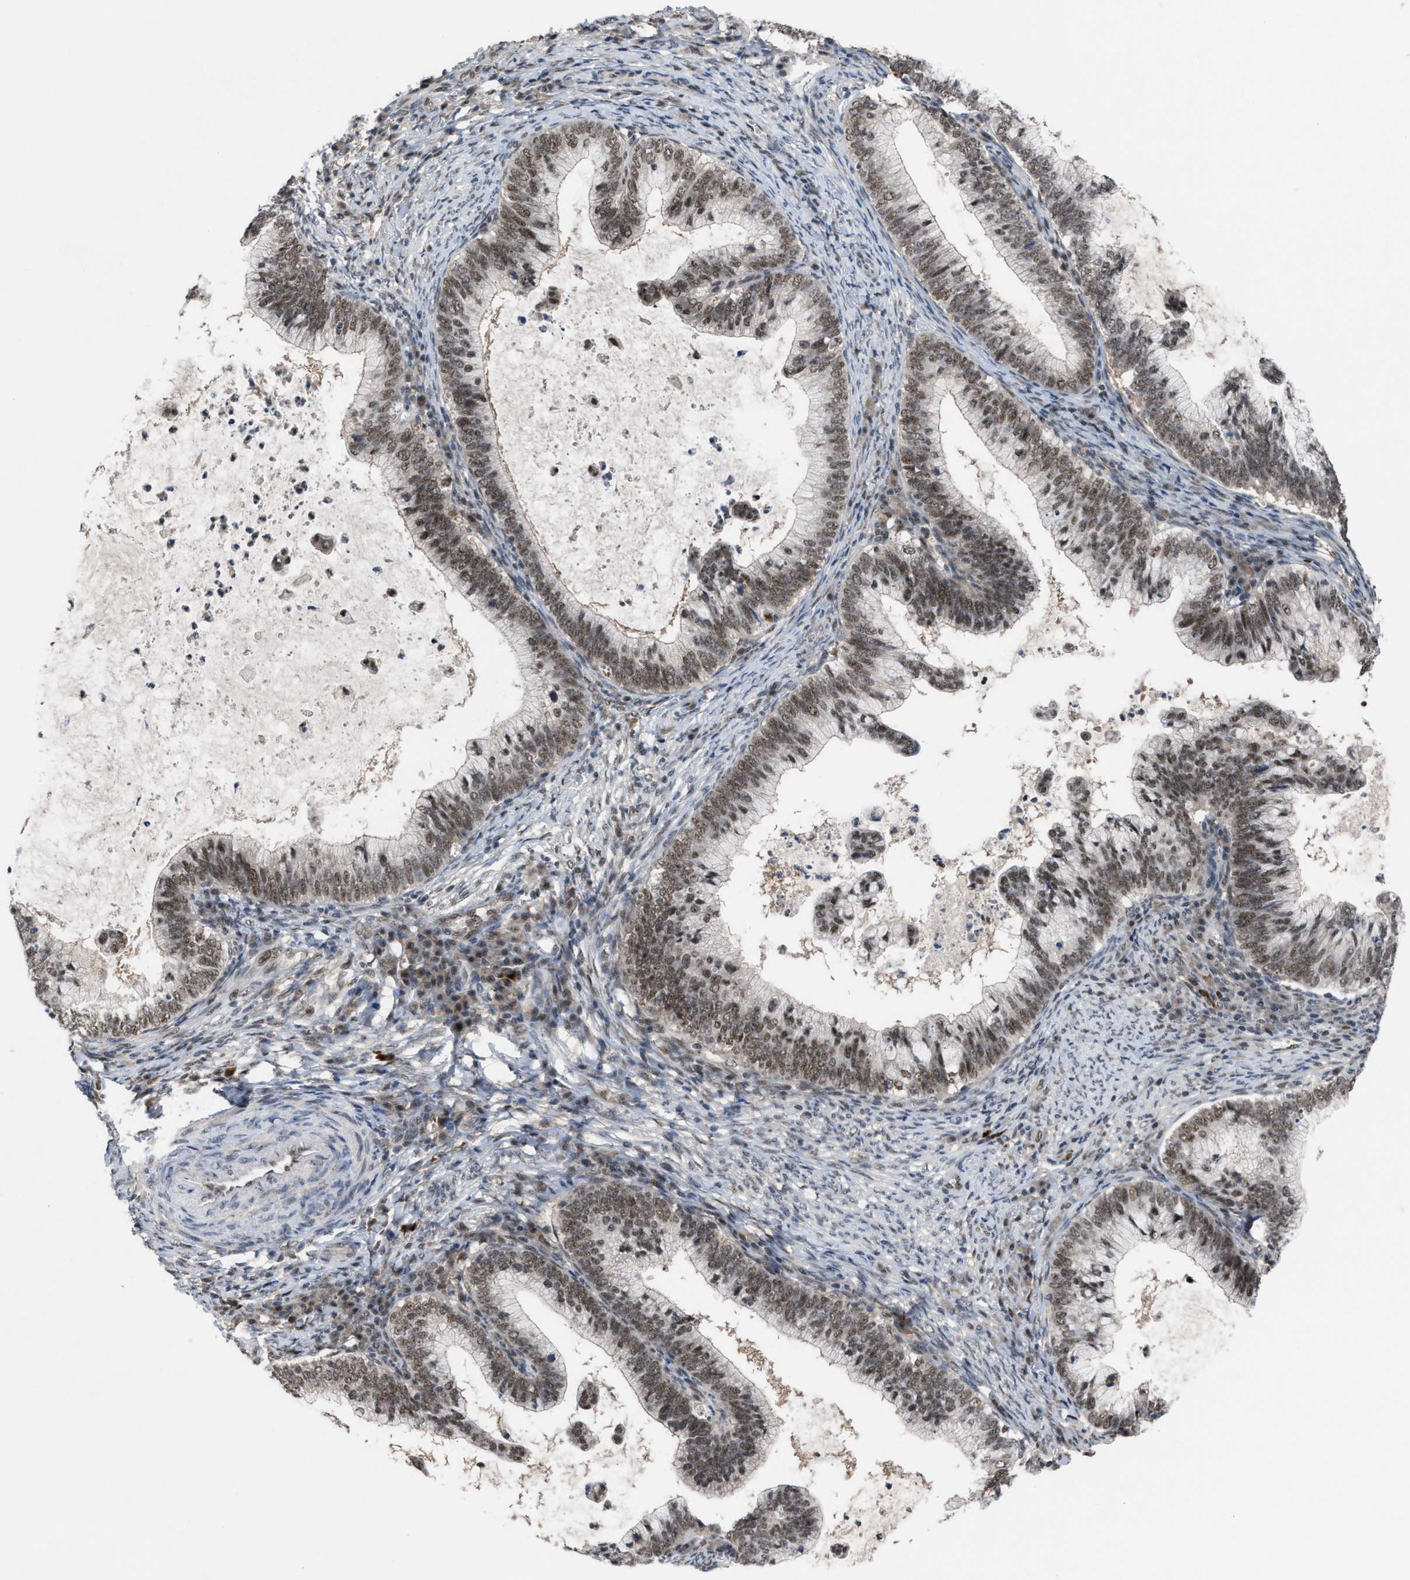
{"staining": {"intensity": "moderate", "quantity": ">75%", "location": "nuclear"}, "tissue": "cervical cancer", "cell_type": "Tumor cells", "image_type": "cancer", "snomed": [{"axis": "morphology", "description": "Adenocarcinoma, NOS"}, {"axis": "topography", "description": "Cervix"}], "caption": "The immunohistochemical stain shows moderate nuclear positivity in tumor cells of cervical cancer (adenocarcinoma) tissue.", "gene": "PRPF4", "patient": {"sex": "female", "age": 36}}